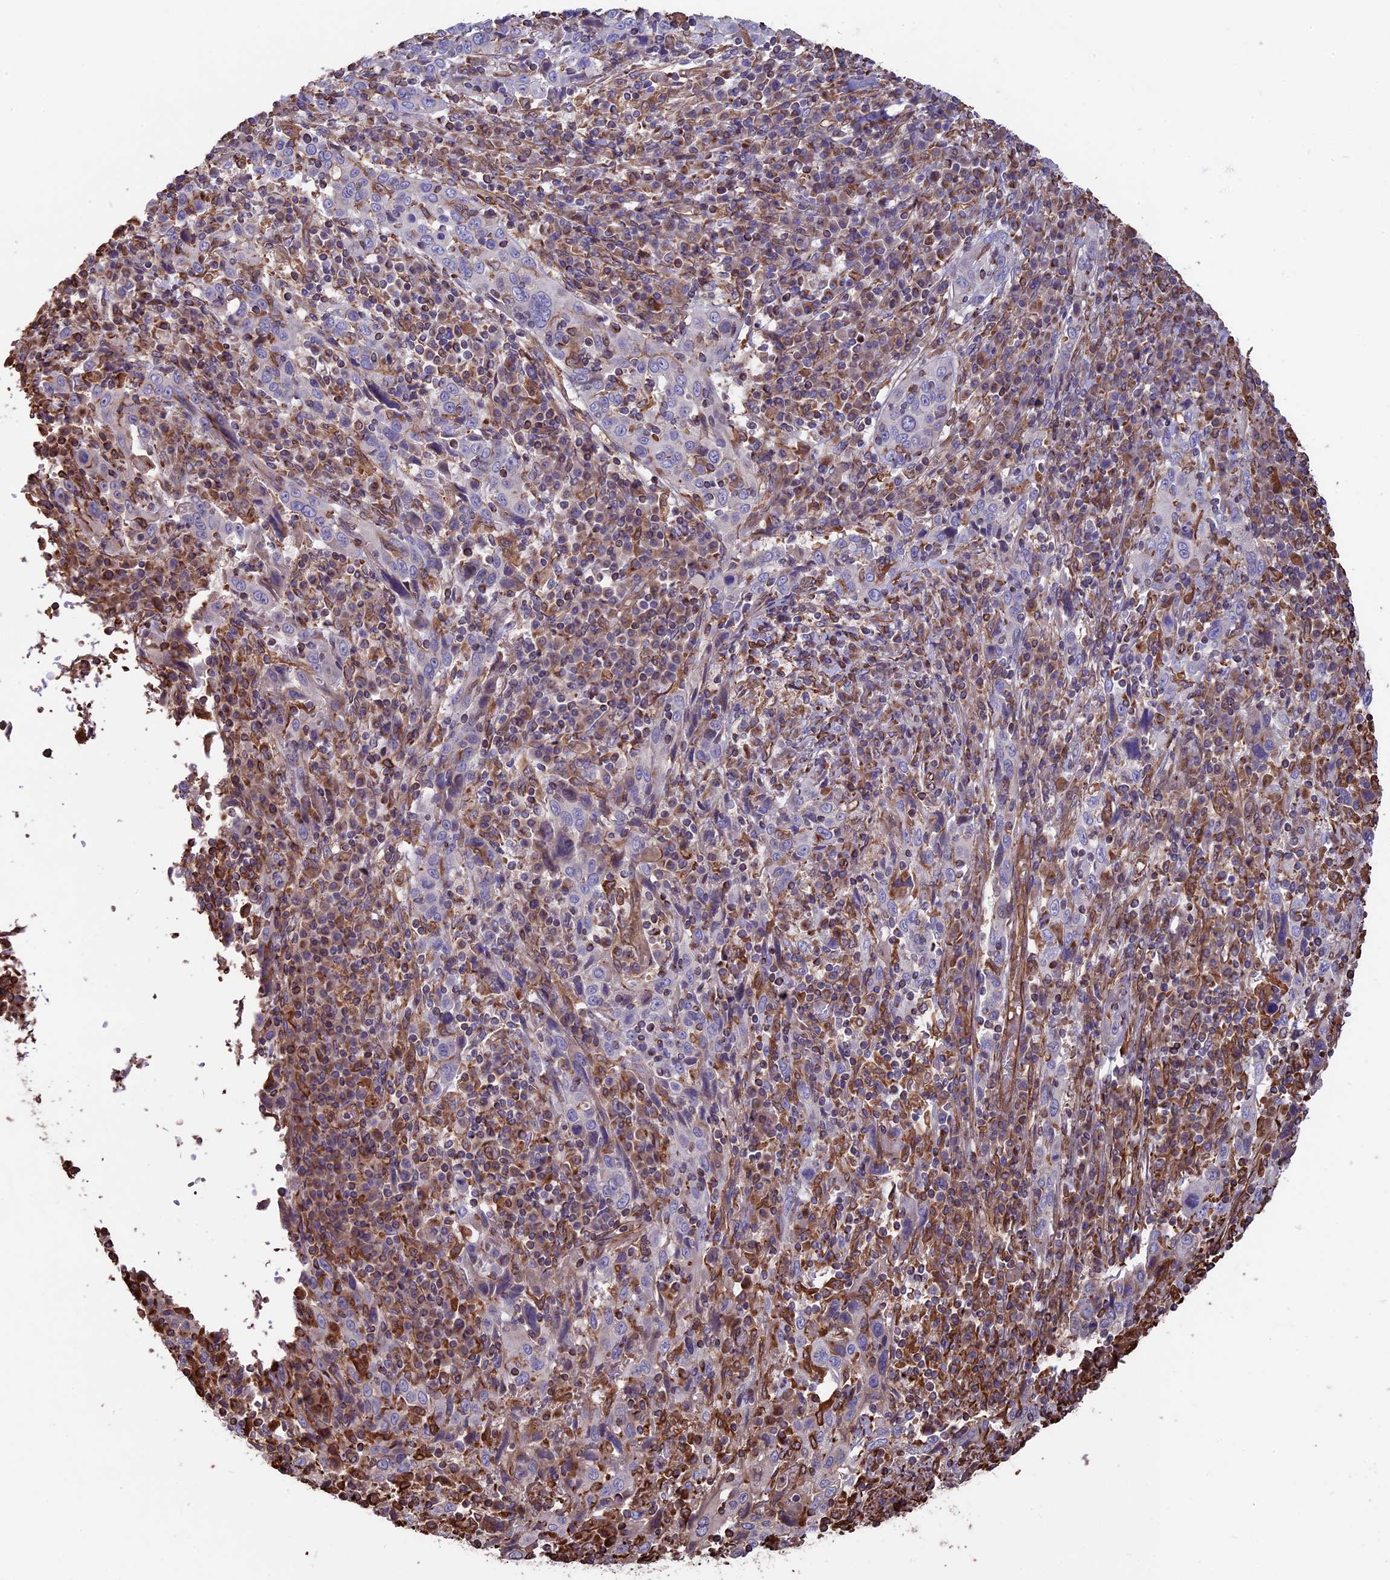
{"staining": {"intensity": "negative", "quantity": "none", "location": "none"}, "tissue": "cervical cancer", "cell_type": "Tumor cells", "image_type": "cancer", "snomed": [{"axis": "morphology", "description": "Squamous cell carcinoma, NOS"}, {"axis": "topography", "description": "Cervix"}], "caption": "A histopathology image of squamous cell carcinoma (cervical) stained for a protein exhibits no brown staining in tumor cells.", "gene": "SEH1L", "patient": {"sex": "female", "age": 46}}